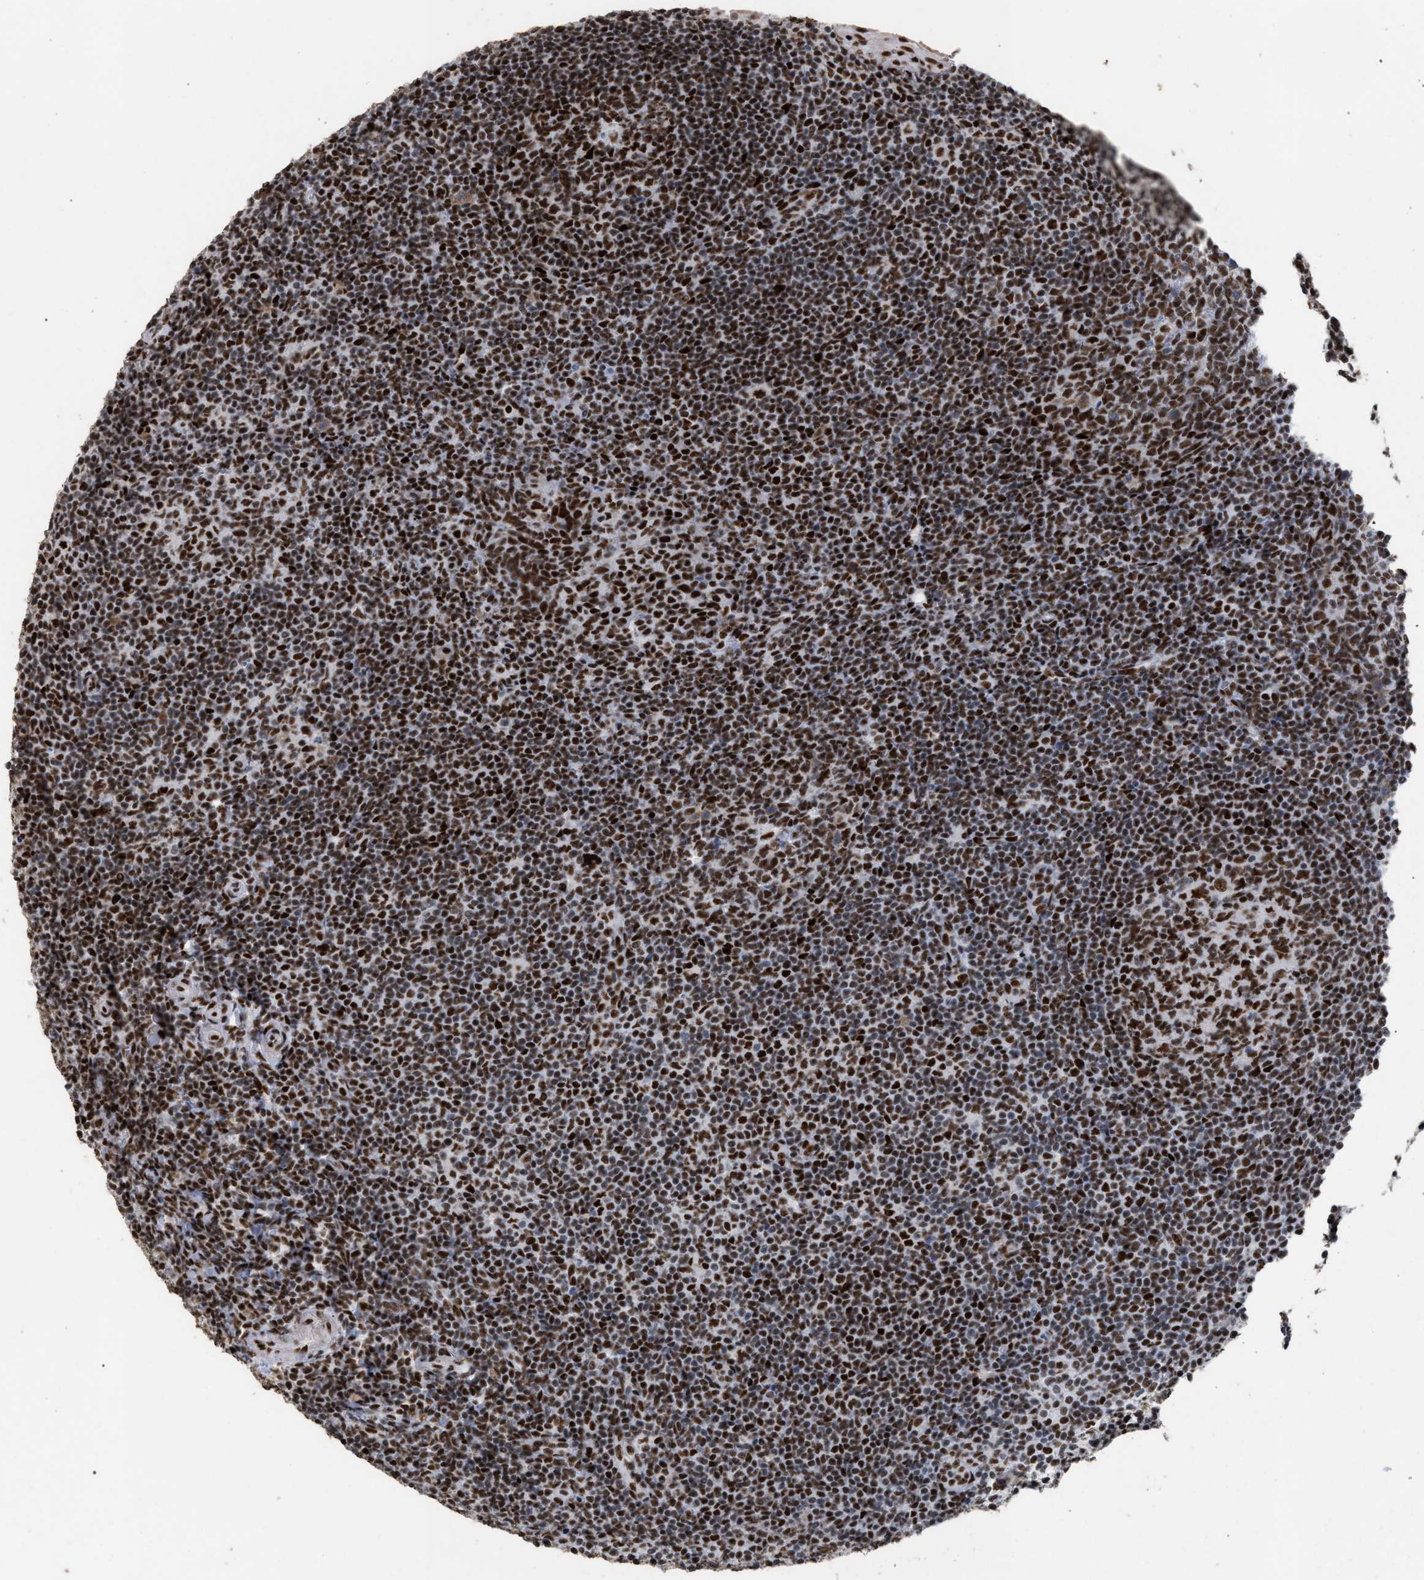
{"staining": {"intensity": "moderate", "quantity": ">75%", "location": "nuclear"}, "tissue": "tonsil", "cell_type": "Germinal center cells", "image_type": "normal", "snomed": [{"axis": "morphology", "description": "Normal tissue, NOS"}, {"axis": "topography", "description": "Tonsil"}], "caption": "A brown stain highlights moderate nuclear expression of a protein in germinal center cells of benign tonsil. The staining was performed using DAB (3,3'-diaminobenzidine) to visualize the protein expression in brown, while the nuclei were stained in blue with hematoxylin (Magnification: 20x).", "gene": "TP53BP1", "patient": {"sex": "male", "age": 37}}